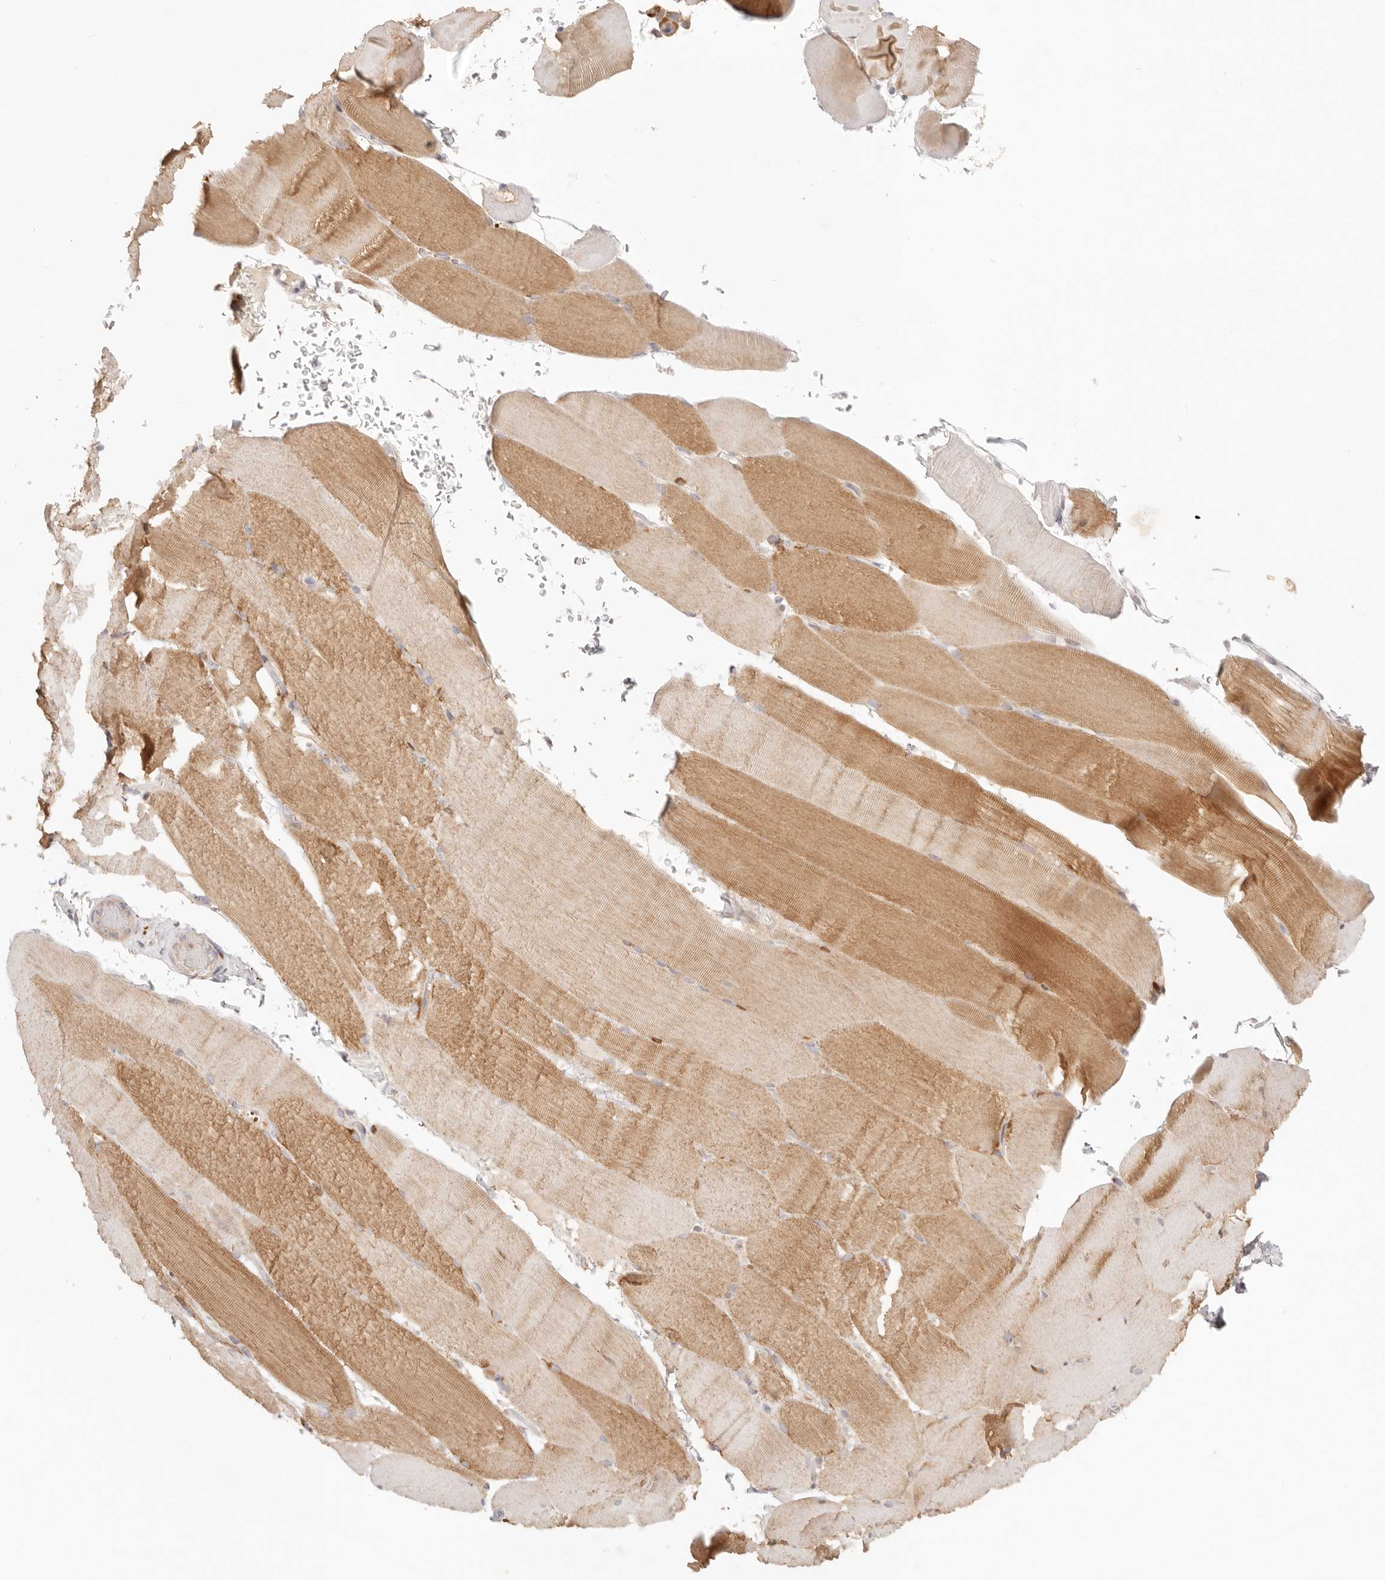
{"staining": {"intensity": "moderate", "quantity": "25%-75%", "location": "cytoplasmic/membranous"}, "tissue": "skeletal muscle", "cell_type": "Myocytes", "image_type": "normal", "snomed": [{"axis": "morphology", "description": "Normal tissue, NOS"}, {"axis": "topography", "description": "Skeletal muscle"}, {"axis": "topography", "description": "Parathyroid gland"}], "caption": "DAB immunohistochemical staining of normal human skeletal muscle demonstrates moderate cytoplasmic/membranous protein expression in about 25%-75% of myocytes. The protein is shown in brown color, while the nuclei are stained blue.", "gene": "COA6", "patient": {"sex": "female", "age": 37}}